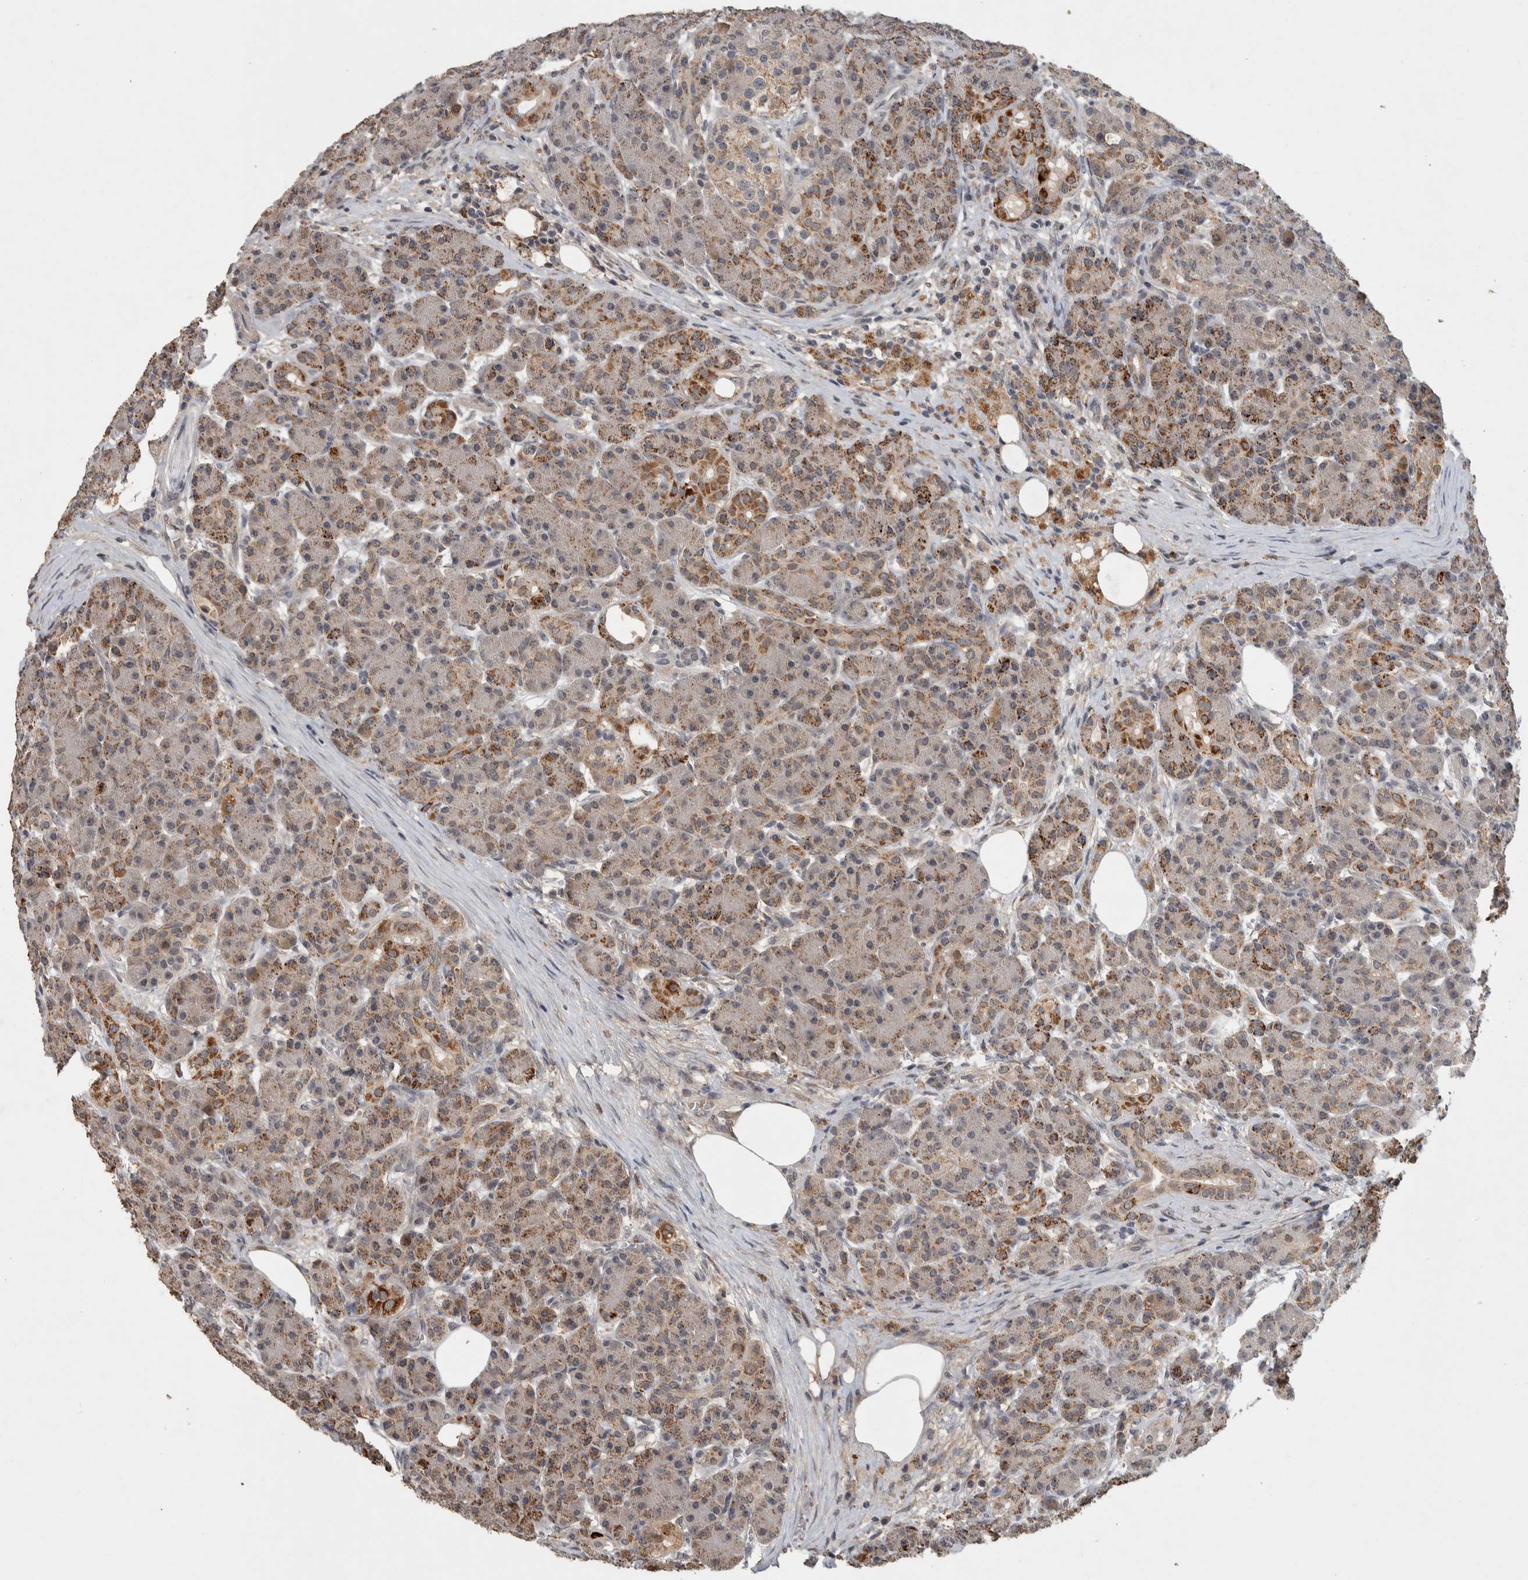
{"staining": {"intensity": "moderate", "quantity": "25%-75%", "location": "cytoplasmic/membranous"}, "tissue": "pancreas", "cell_type": "Exocrine glandular cells", "image_type": "normal", "snomed": [{"axis": "morphology", "description": "Normal tissue, NOS"}, {"axis": "topography", "description": "Pancreas"}], "caption": "Immunohistochemical staining of unremarkable pancreas exhibits moderate cytoplasmic/membranous protein staining in approximately 25%-75% of exocrine glandular cells.", "gene": "CHRM3", "patient": {"sex": "male", "age": 63}}